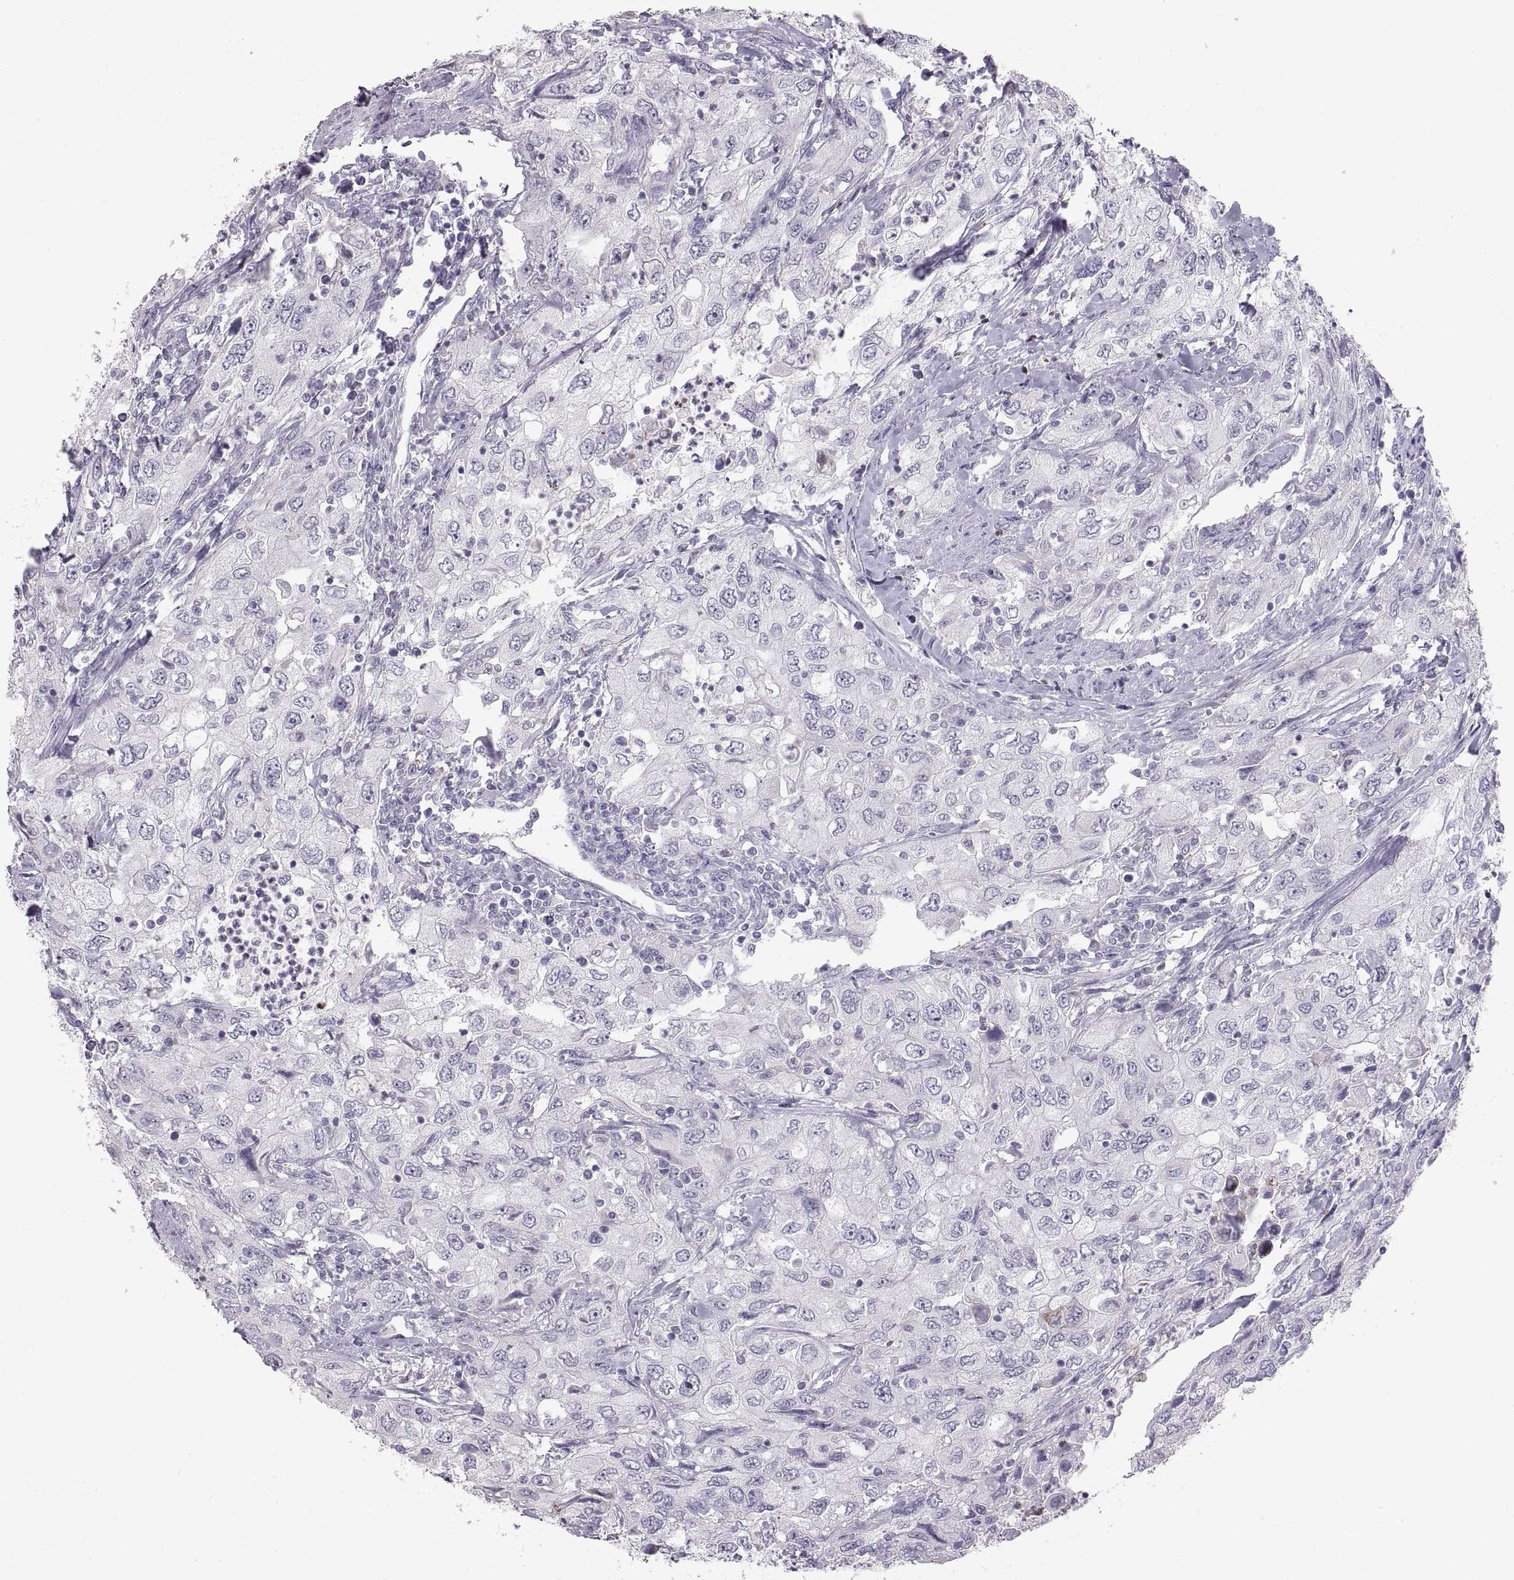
{"staining": {"intensity": "negative", "quantity": "none", "location": "none"}, "tissue": "urothelial cancer", "cell_type": "Tumor cells", "image_type": "cancer", "snomed": [{"axis": "morphology", "description": "Urothelial carcinoma, High grade"}, {"axis": "topography", "description": "Urinary bladder"}], "caption": "This is an IHC image of human urothelial cancer. There is no staining in tumor cells.", "gene": "SPACDR", "patient": {"sex": "male", "age": 76}}